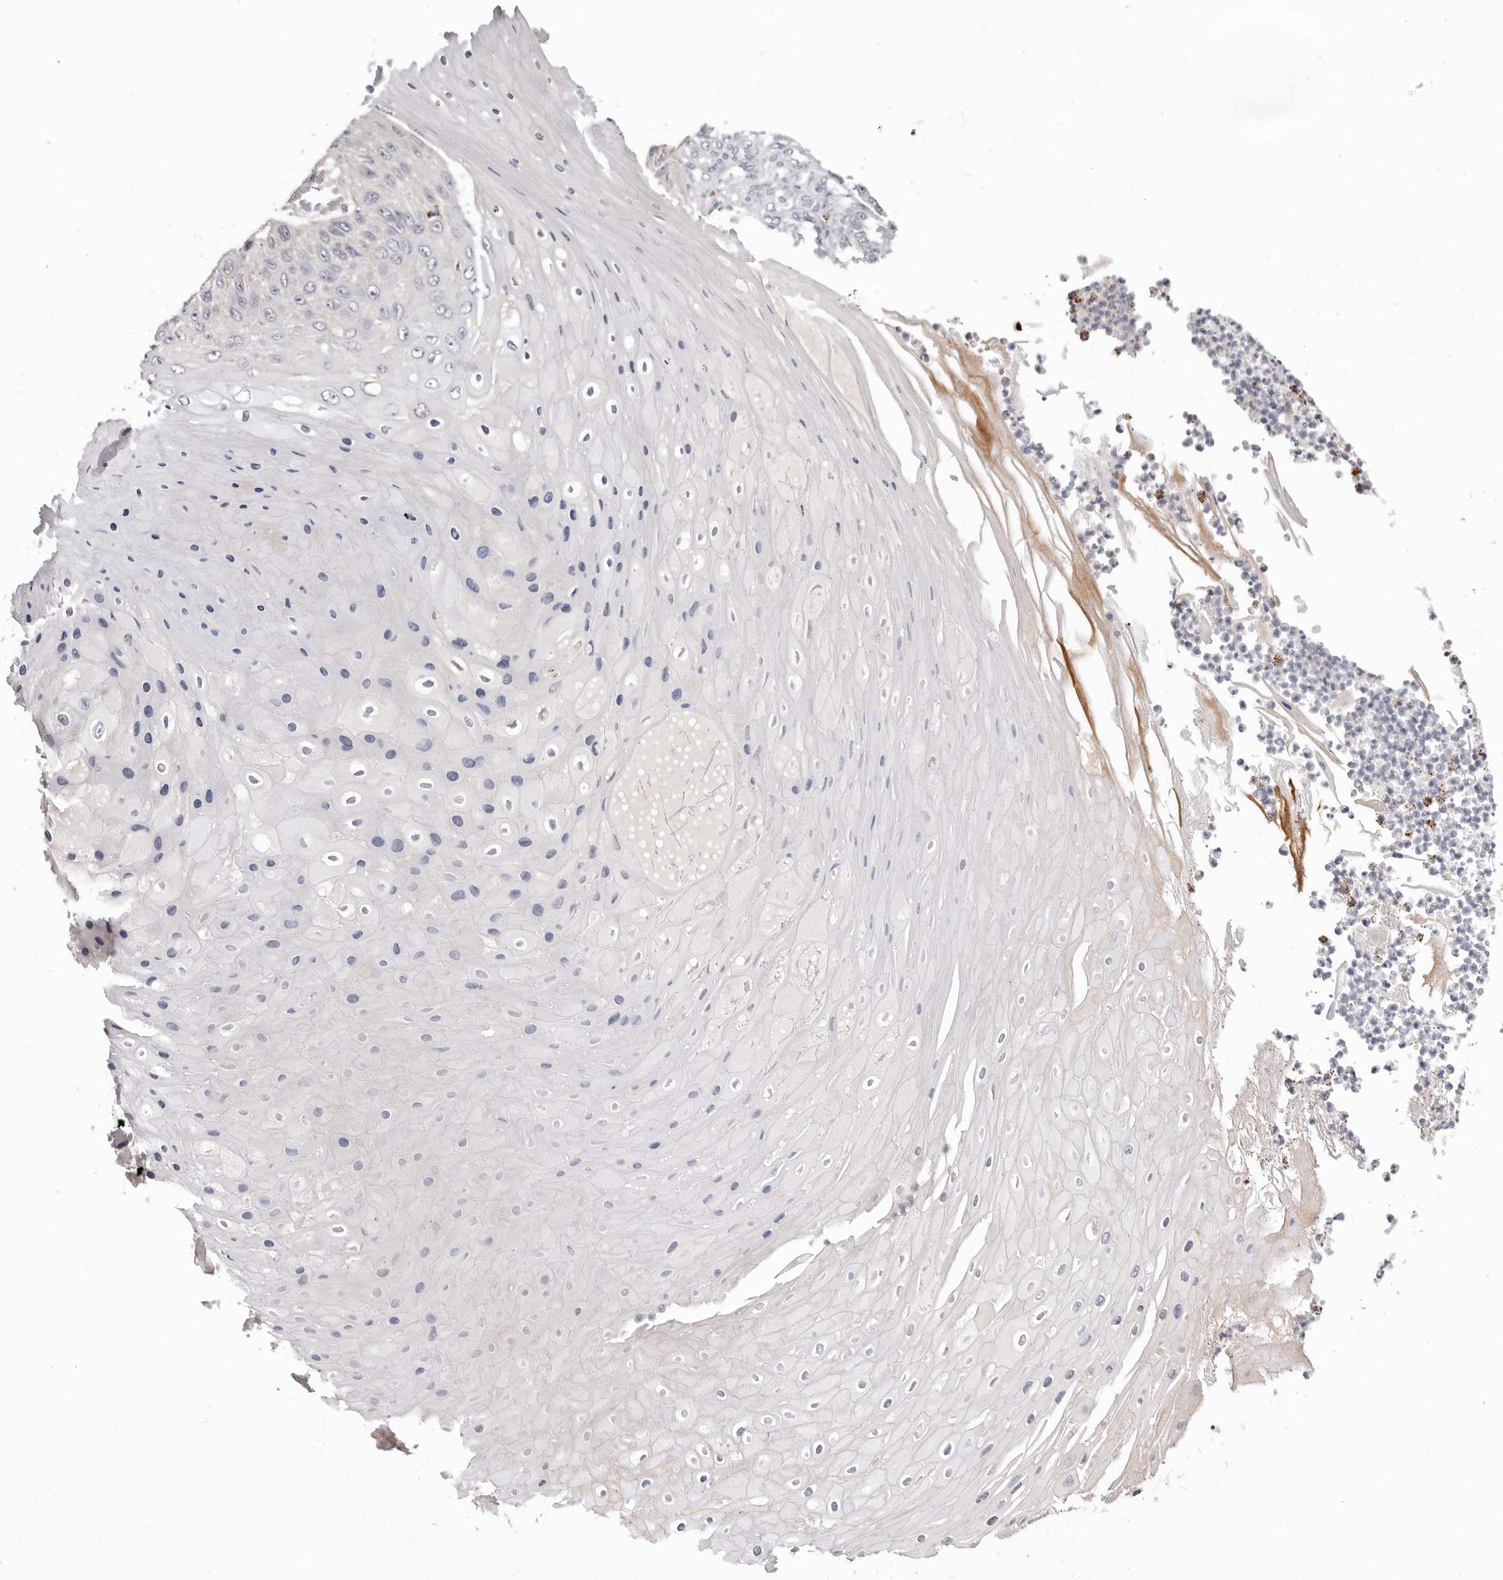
{"staining": {"intensity": "negative", "quantity": "none", "location": "none"}, "tissue": "skin cancer", "cell_type": "Tumor cells", "image_type": "cancer", "snomed": [{"axis": "morphology", "description": "Squamous cell carcinoma, NOS"}, {"axis": "topography", "description": "Skin"}], "caption": "This histopathology image is of skin cancer (squamous cell carcinoma) stained with IHC to label a protein in brown with the nuclei are counter-stained blue. There is no positivity in tumor cells.", "gene": "PCDHB6", "patient": {"sex": "female", "age": 88}}